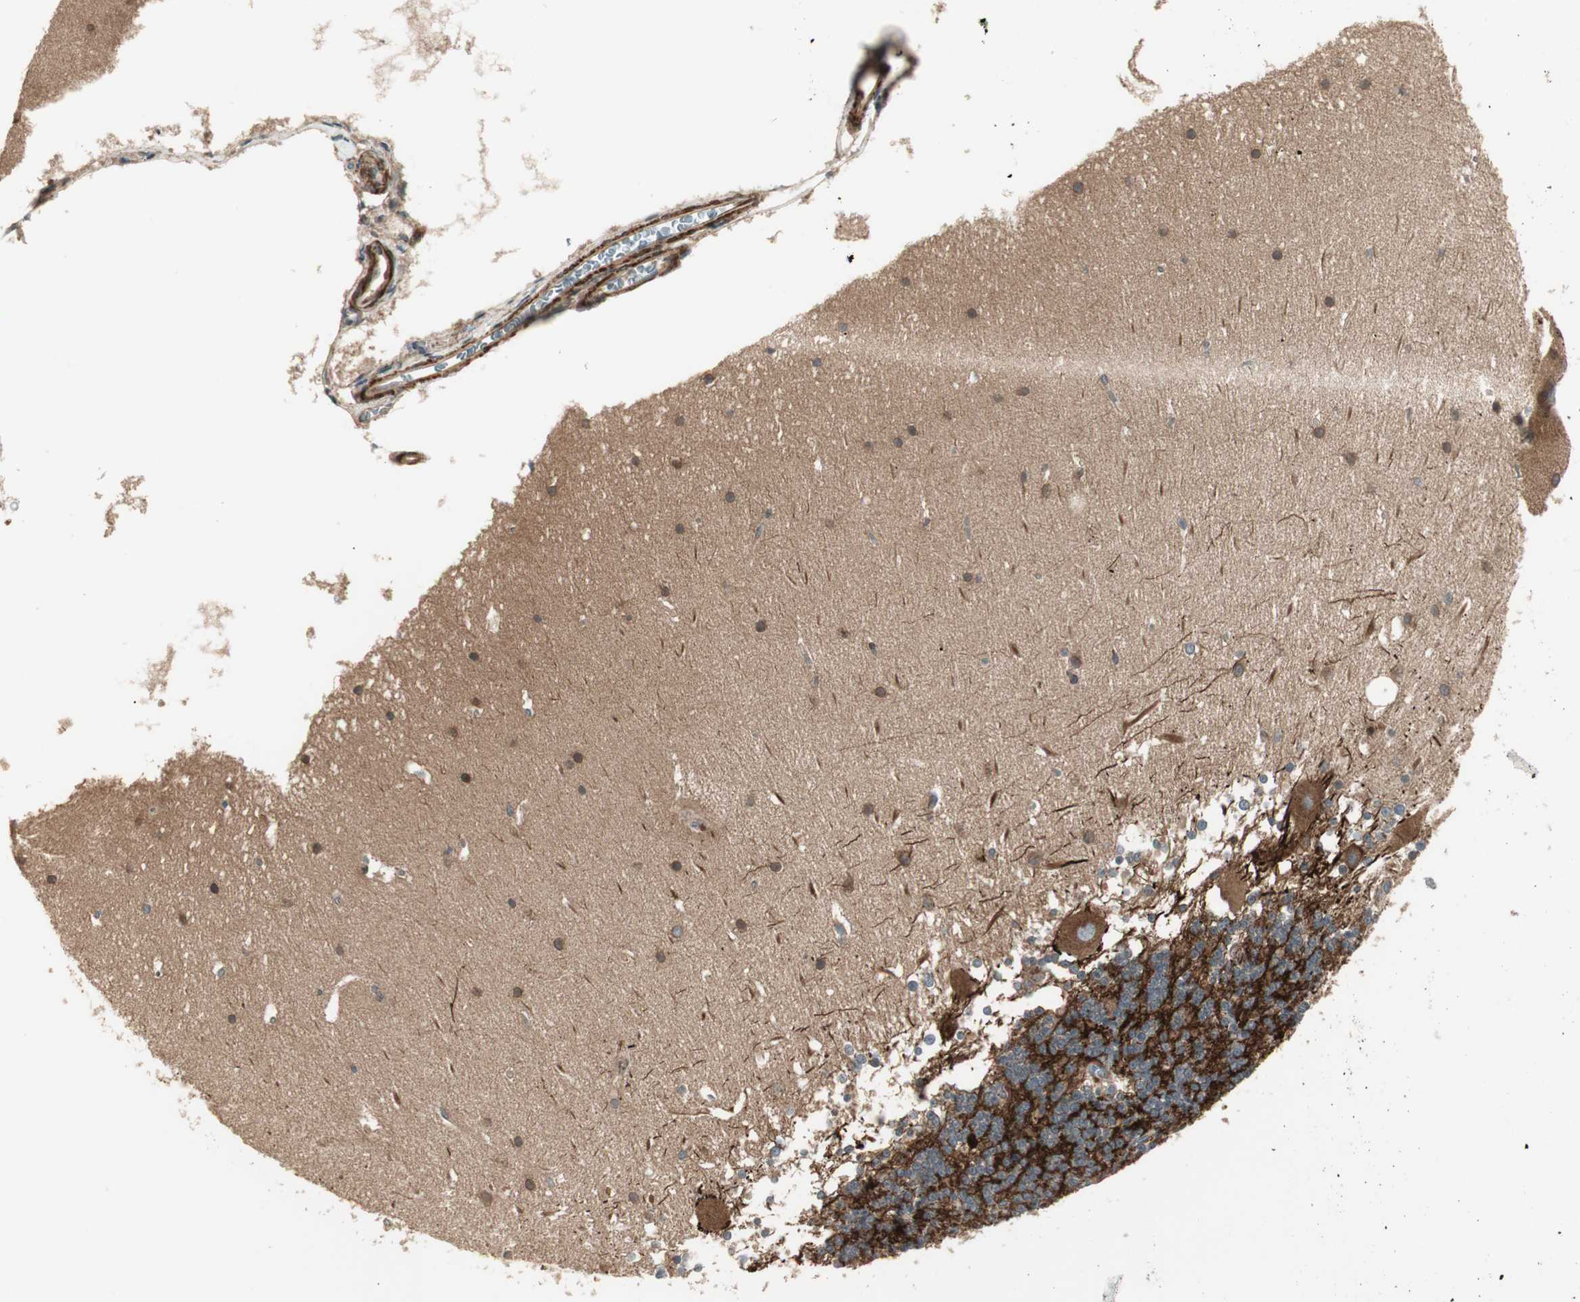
{"staining": {"intensity": "negative", "quantity": "none", "location": "none"}, "tissue": "cerebellum", "cell_type": "Cells in granular layer", "image_type": "normal", "snomed": [{"axis": "morphology", "description": "Normal tissue, NOS"}, {"axis": "topography", "description": "Cerebellum"}], "caption": "This is a micrograph of immunohistochemistry (IHC) staining of normal cerebellum, which shows no staining in cells in granular layer. (DAB IHC visualized using brightfield microscopy, high magnification).", "gene": "PPP2R5E", "patient": {"sex": "female", "age": 19}}